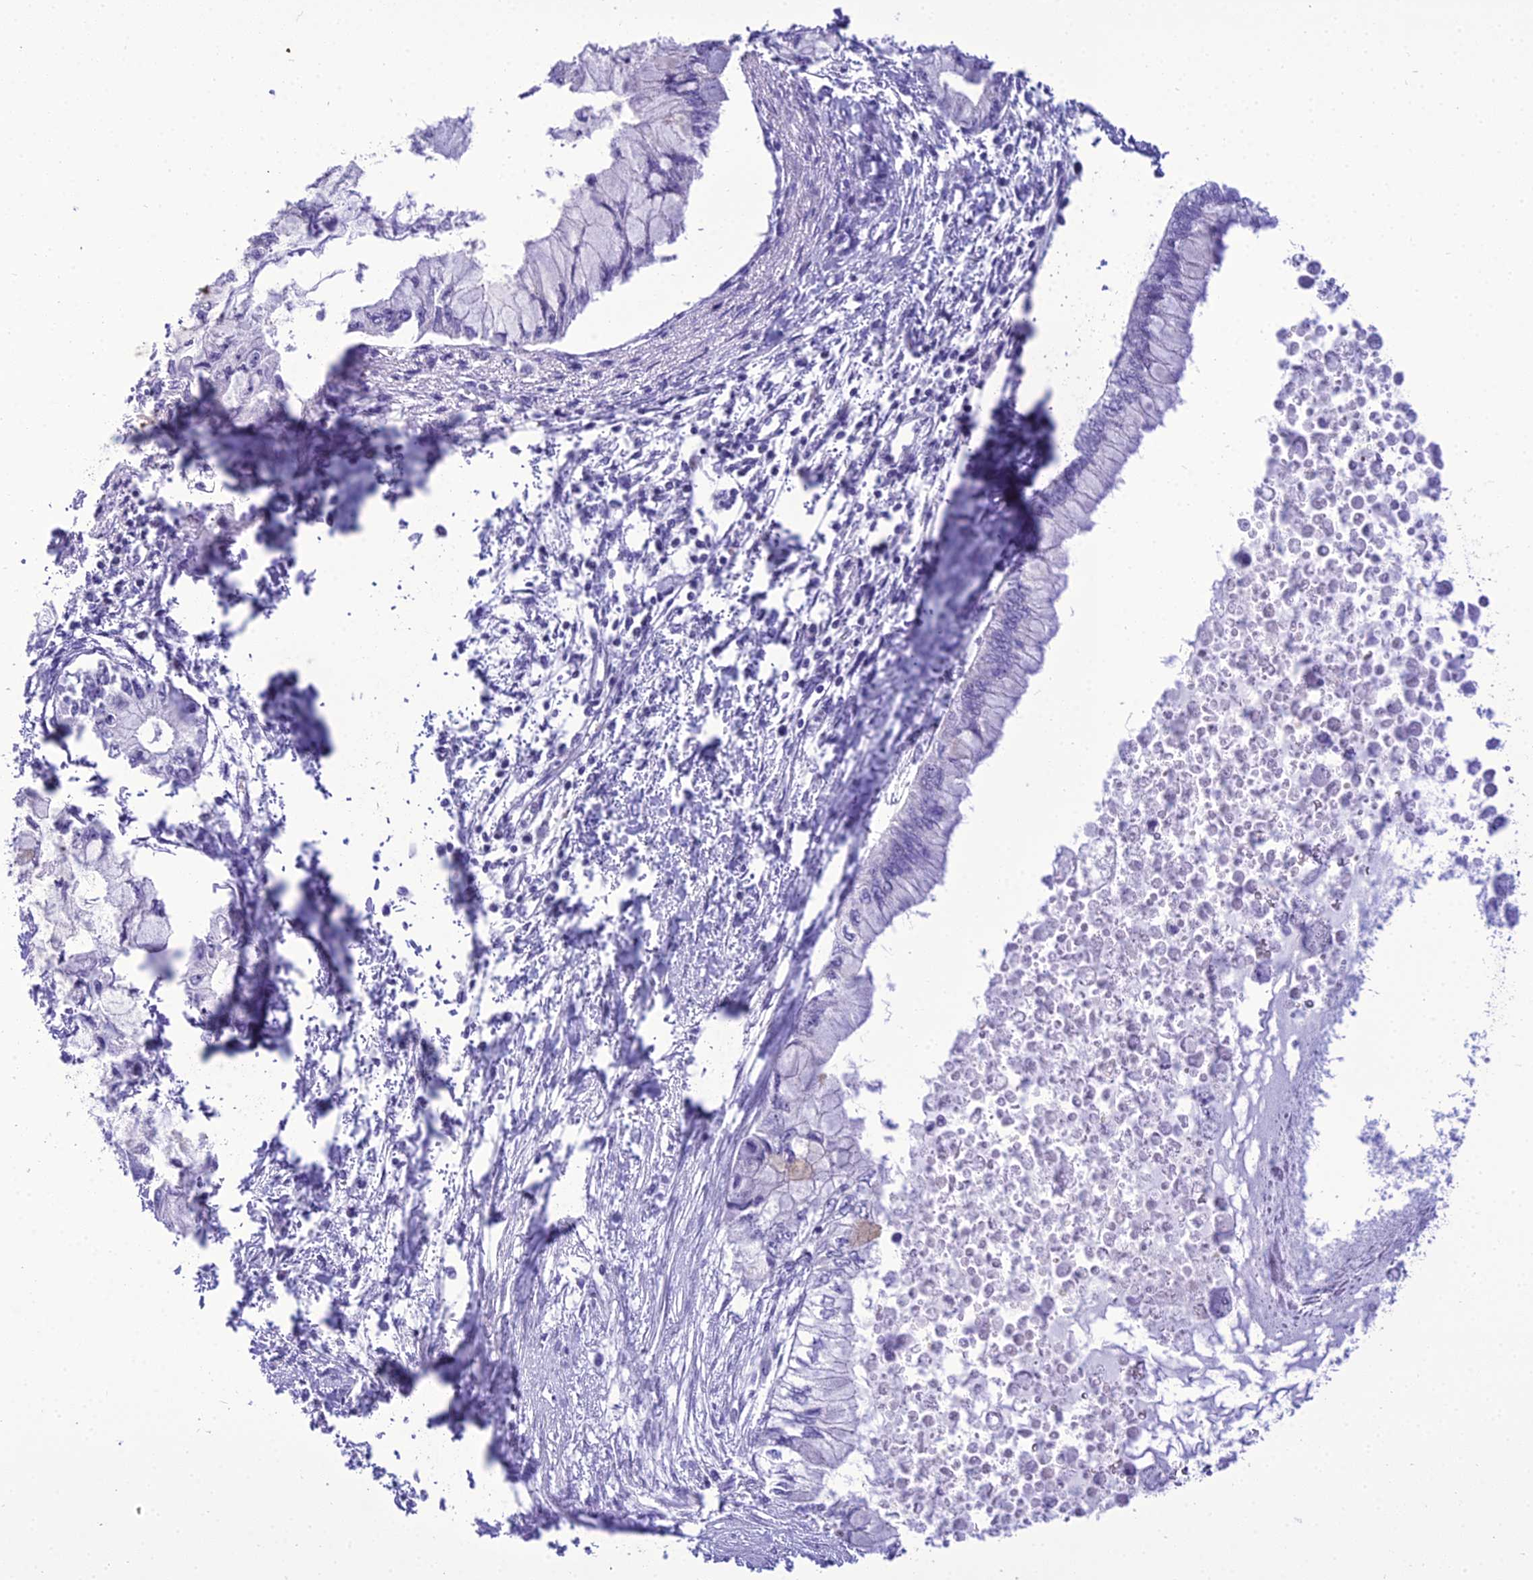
{"staining": {"intensity": "negative", "quantity": "none", "location": "none"}, "tissue": "pancreatic cancer", "cell_type": "Tumor cells", "image_type": "cancer", "snomed": [{"axis": "morphology", "description": "Adenocarcinoma, NOS"}, {"axis": "topography", "description": "Pancreas"}], "caption": "This is a micrograph of immunohistochemistry (IHC) staining of pancreatic cancer, which shows no positivity in tumor cells. (Immunohistochemistry, brightfield microscopy, high magnification).", "gene": "B9D2", "patient": {"sex": "male", "age": 48}}